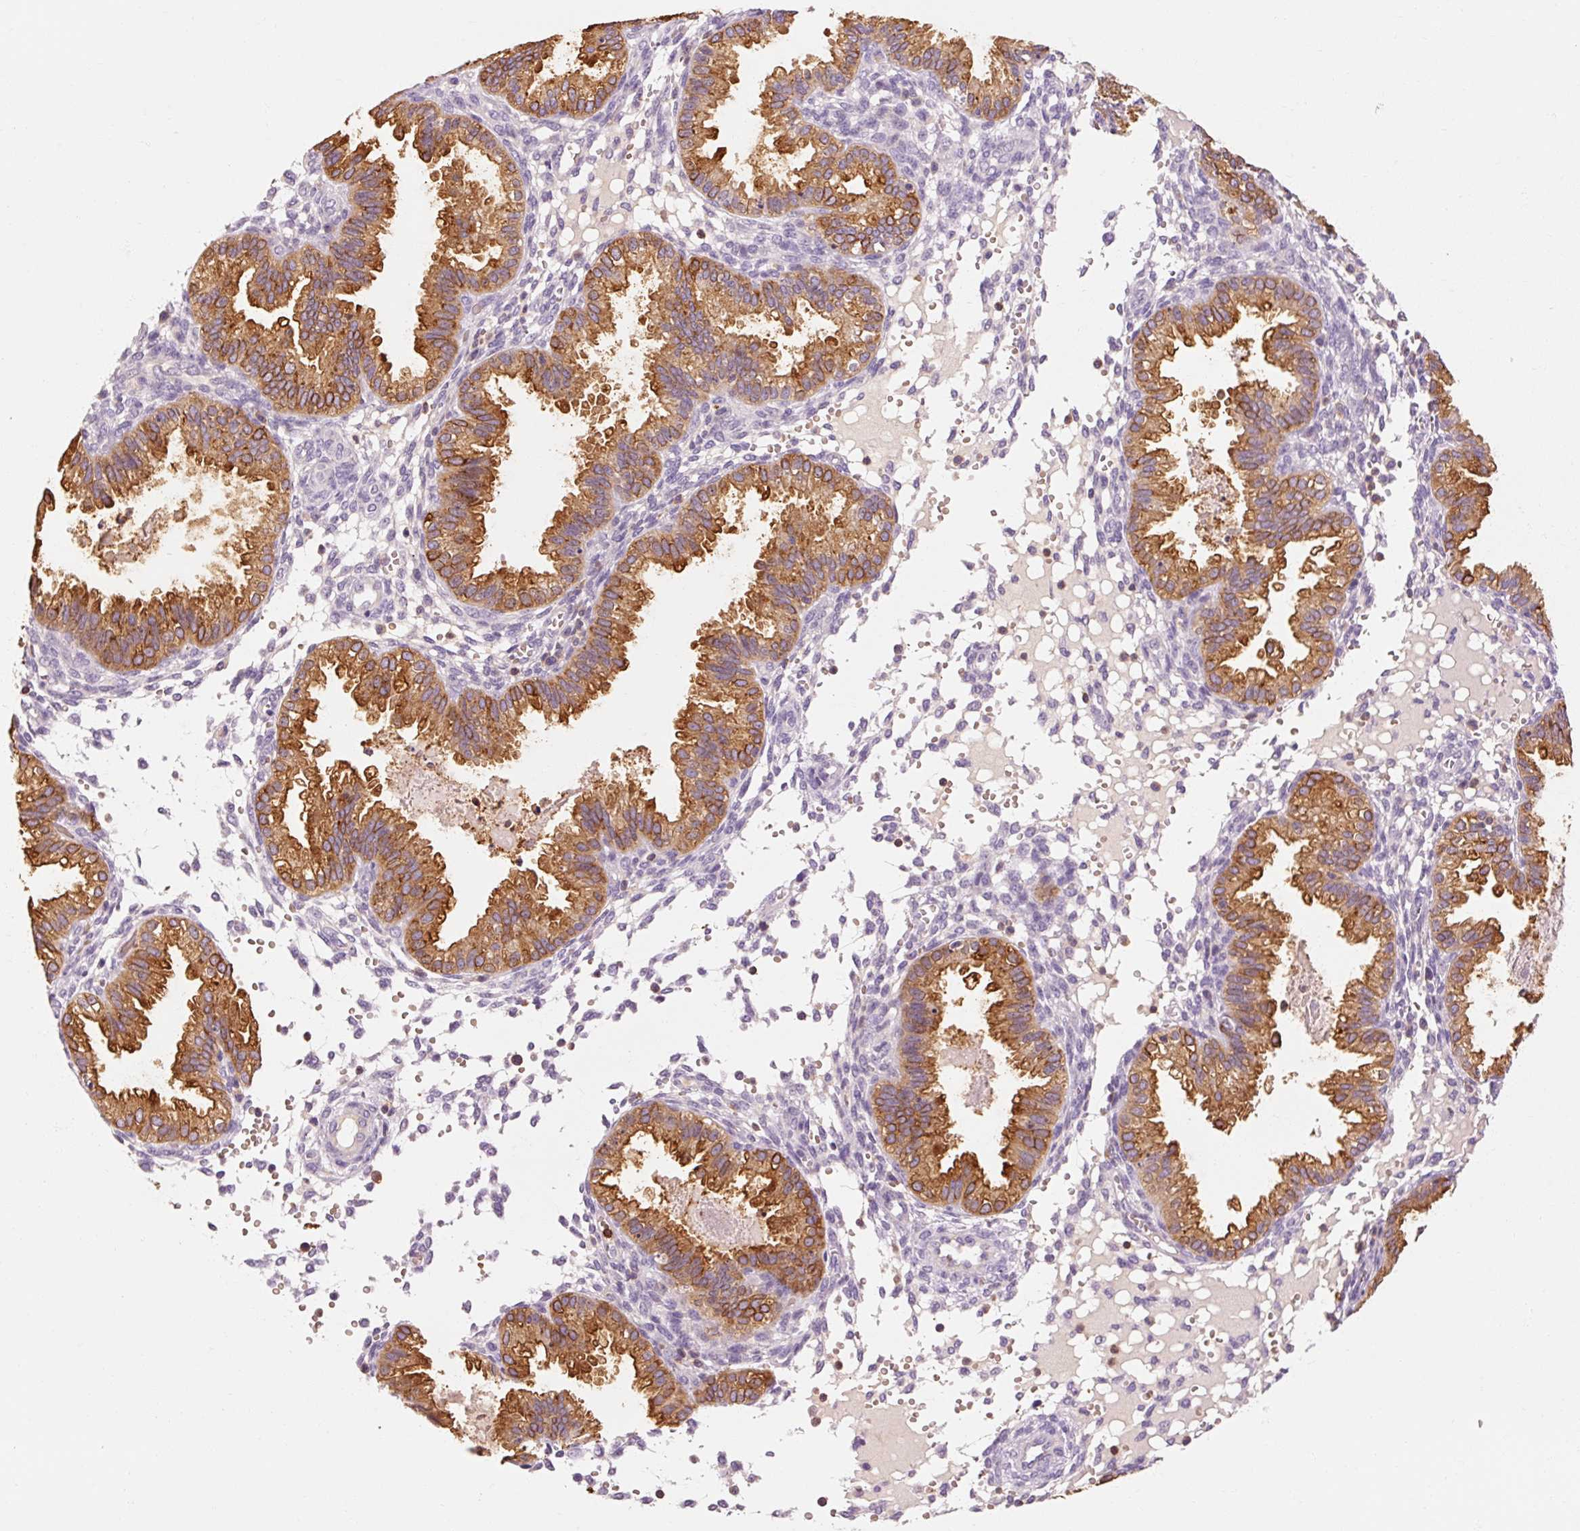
{"staining": {"intensity": "negative", "quantity": "none", "location": "none"}, "tissue": "endometrium", "cell_type": "Cells in endometrial stroma", "image_type": "normal", "snomed": [{"axis": "morphology", "description": "Normal tissue, NOS"}, {"axis": "topography", "description": "Endometrium"}], "caption": "Photomicrograph shows no significant protein expression in cells in endometrial stroma of benign endometrium. Brightfield microscopy of IHC stained with DAB (3,3'-diaminobenzidine) (brown) and hematoxylin (blue), captured at high magnification.", "gene": "OR8K1", "patient": {"sex": "female", "age": 33}}